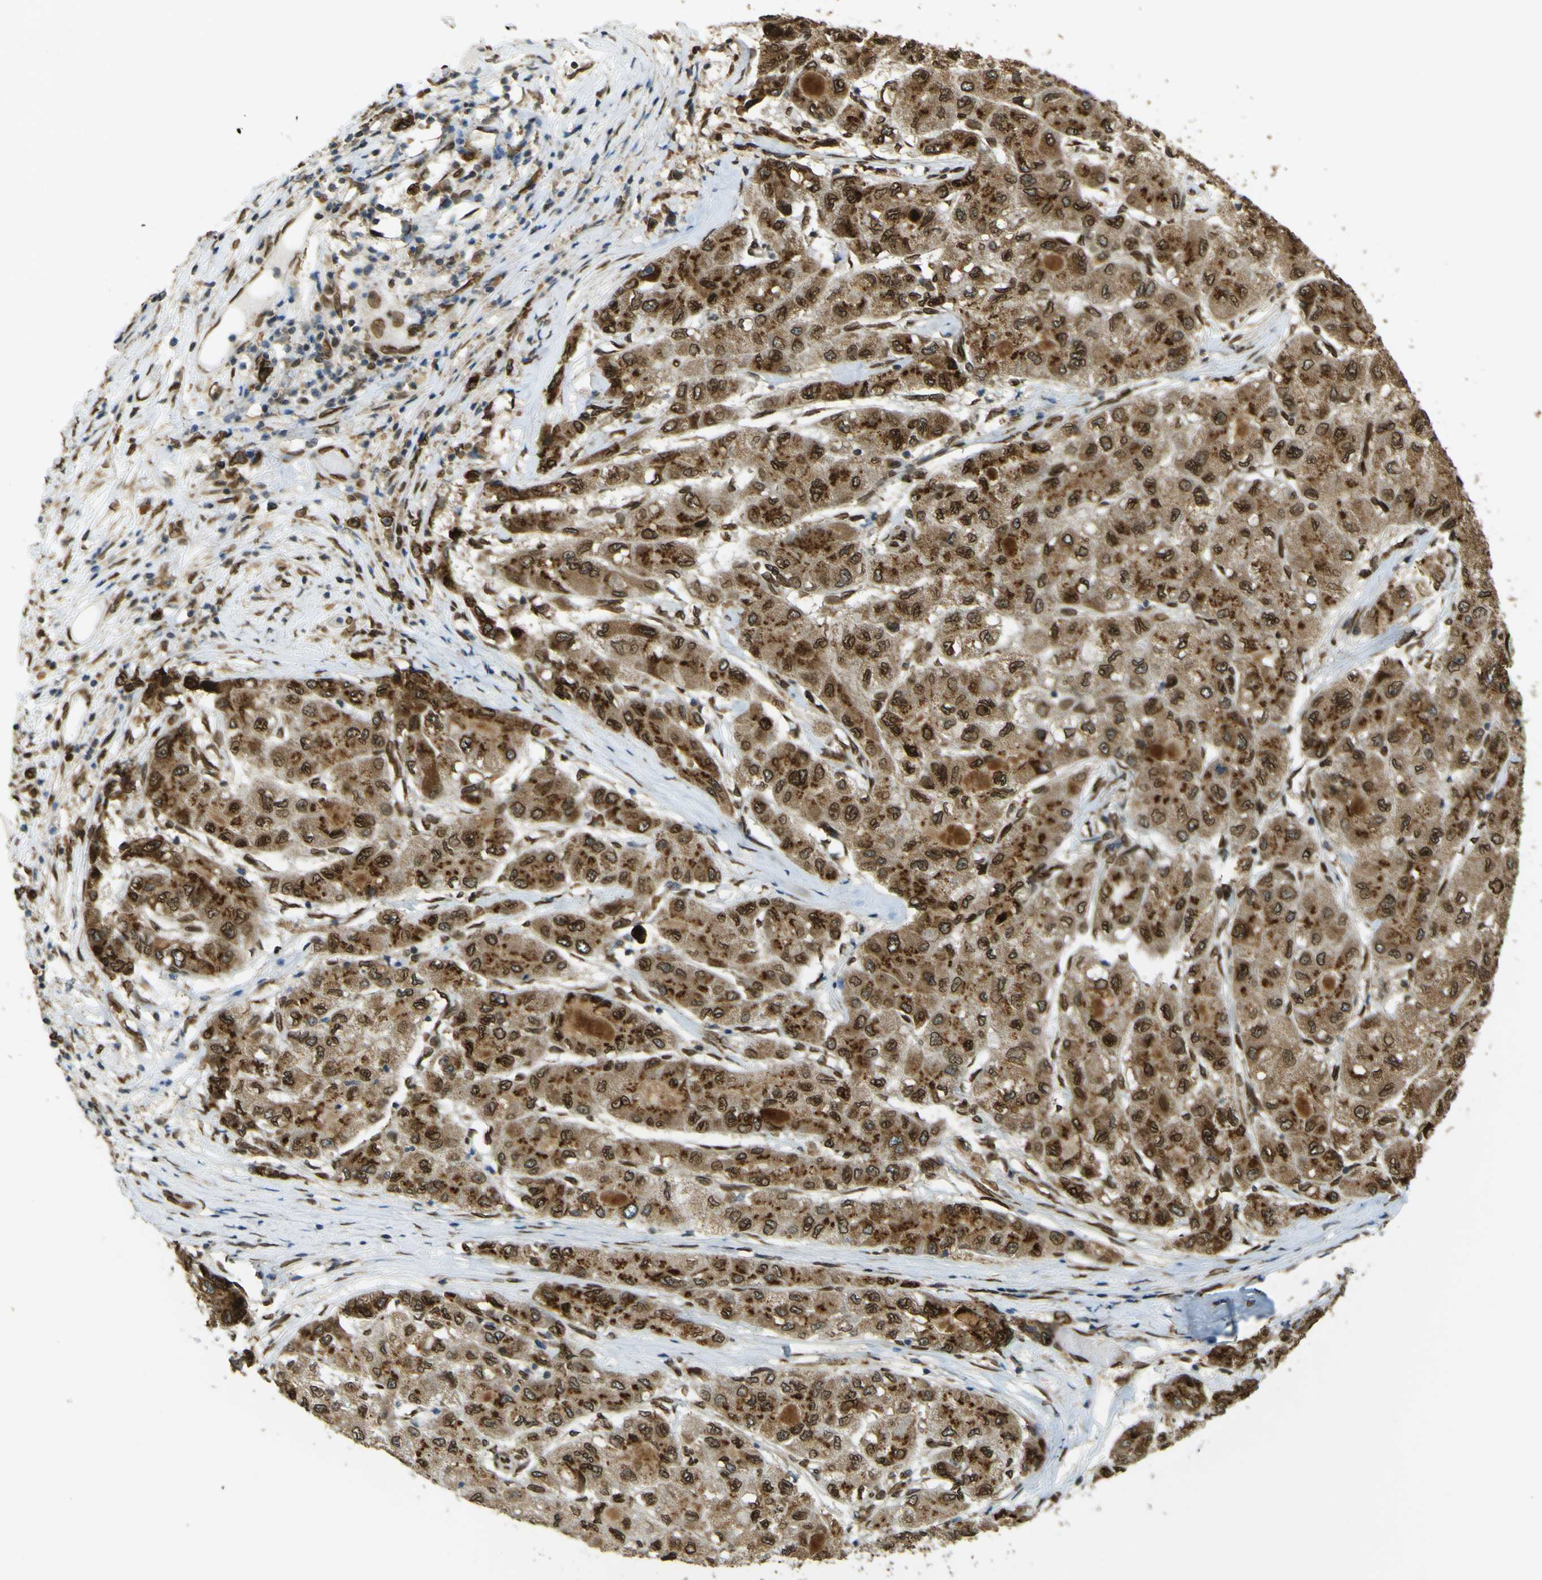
{"staining": {"intensity": "moderate", "quantity": ">75%", "location": "cytoplasmic/membranous,nuclear"}, "tissue": "liver cancer", "cell_type": "Tumor cells", "image_type": "cancer", "snomed": [{"axis": "morphology", "description": "Carcinoma, Hepatocellular, NOS"}, {"axis": "topography", "description": "Liver"}], "caption": "Protein staining exhibits moderate cytoplasmic/membranous and nuclear expression in about >75% of tumor cells in liver cancer (hepatocellular carcinoma).", "gene": "GALNT1", "patient": {"sex": "male", "age": 80}}